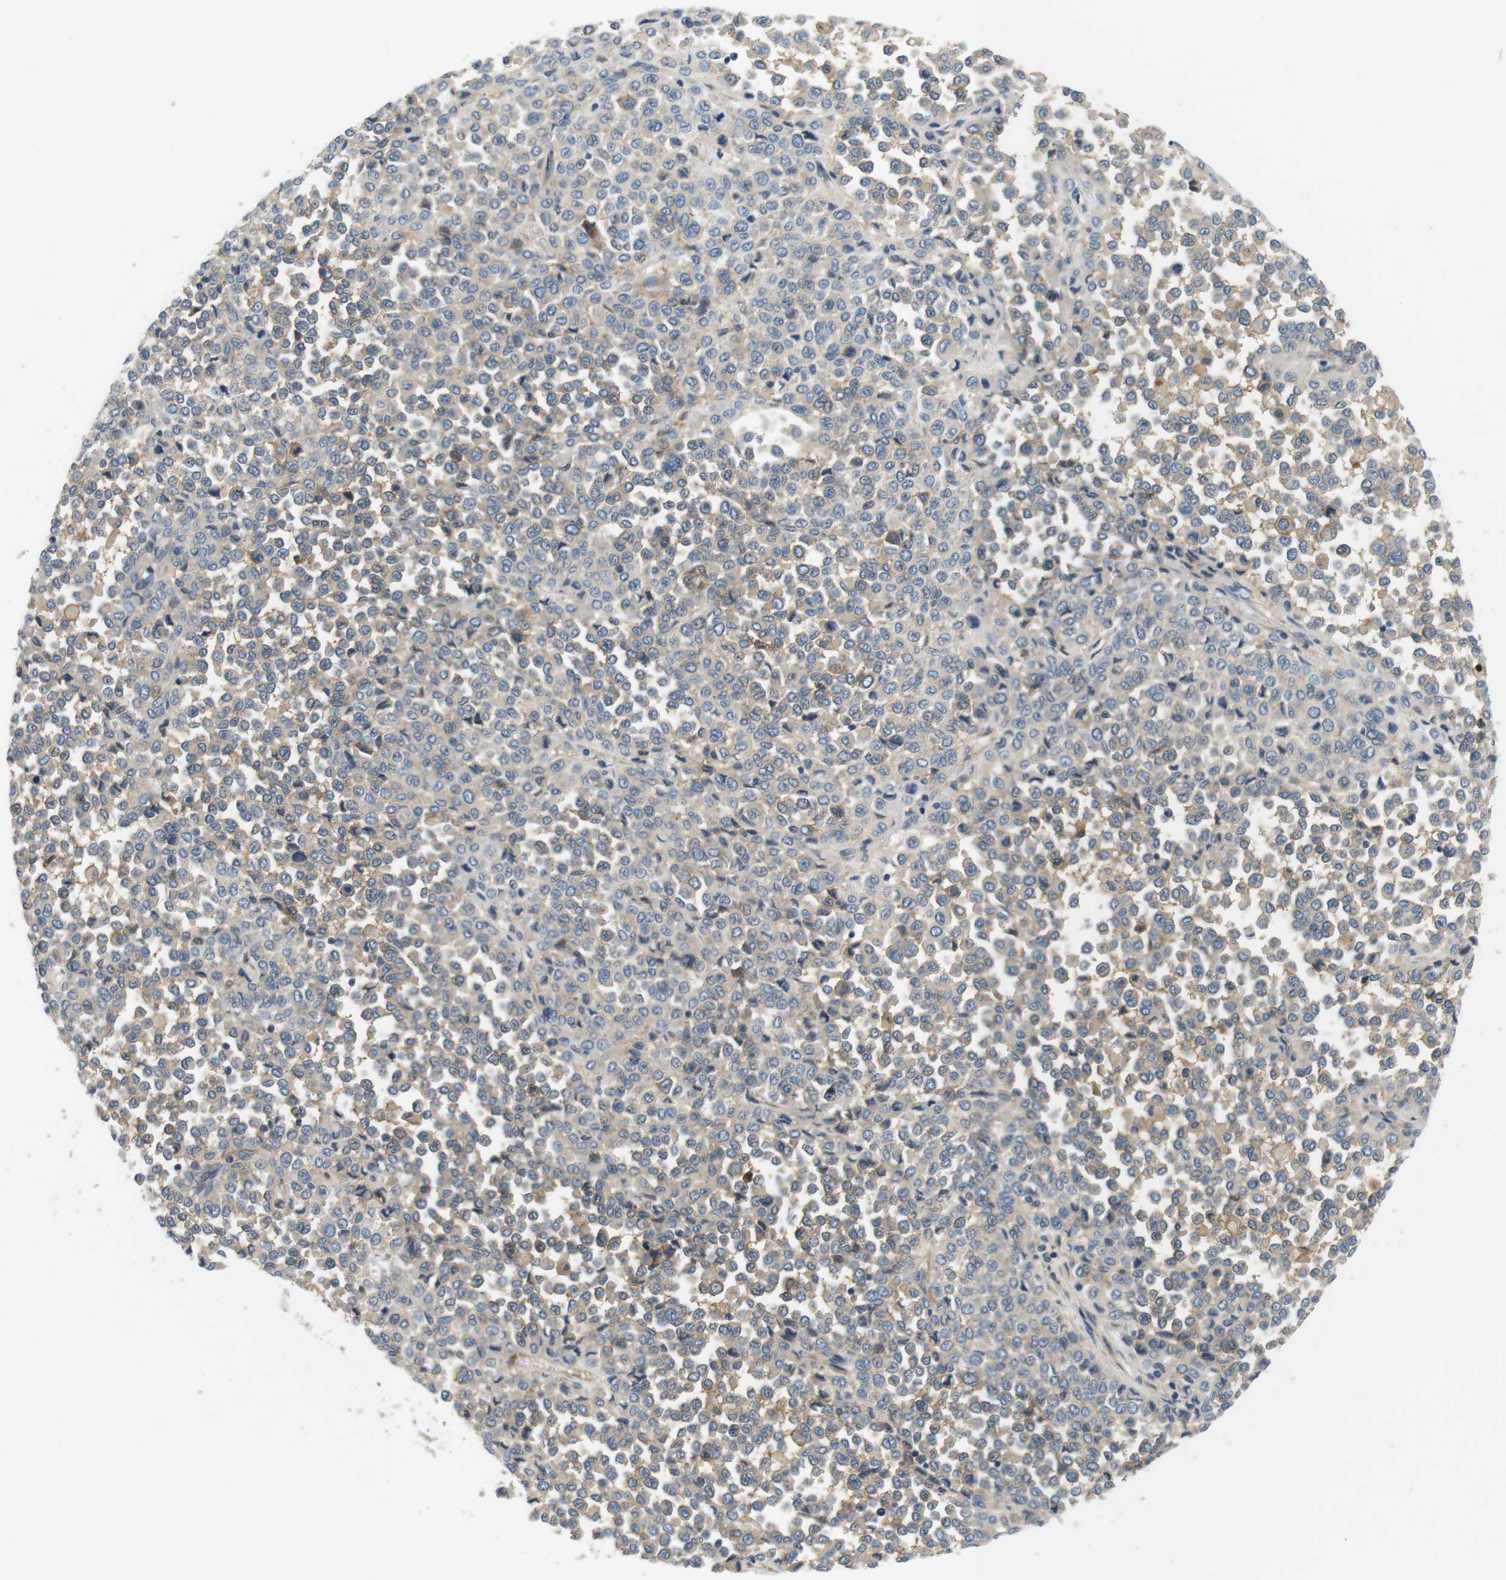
{"staining": {"intensity": "weak", "quantity": "<25%", "location": "cytoplasmic/membranous"}, "tissue": "melanoma", "cell_type": "Tumor cells", "image_type": "cancer", "snomed": [{"axis": "morphology", "description": "Malignant melanoma, Metastatic site"}, {"axis": "topography", "description": "Pancreas"}], "caption": "IHC of human melanoma displays no expression in tumor cells.", "gene": "SLC30A1", "patient": {"sex": "female", "age": 30}}